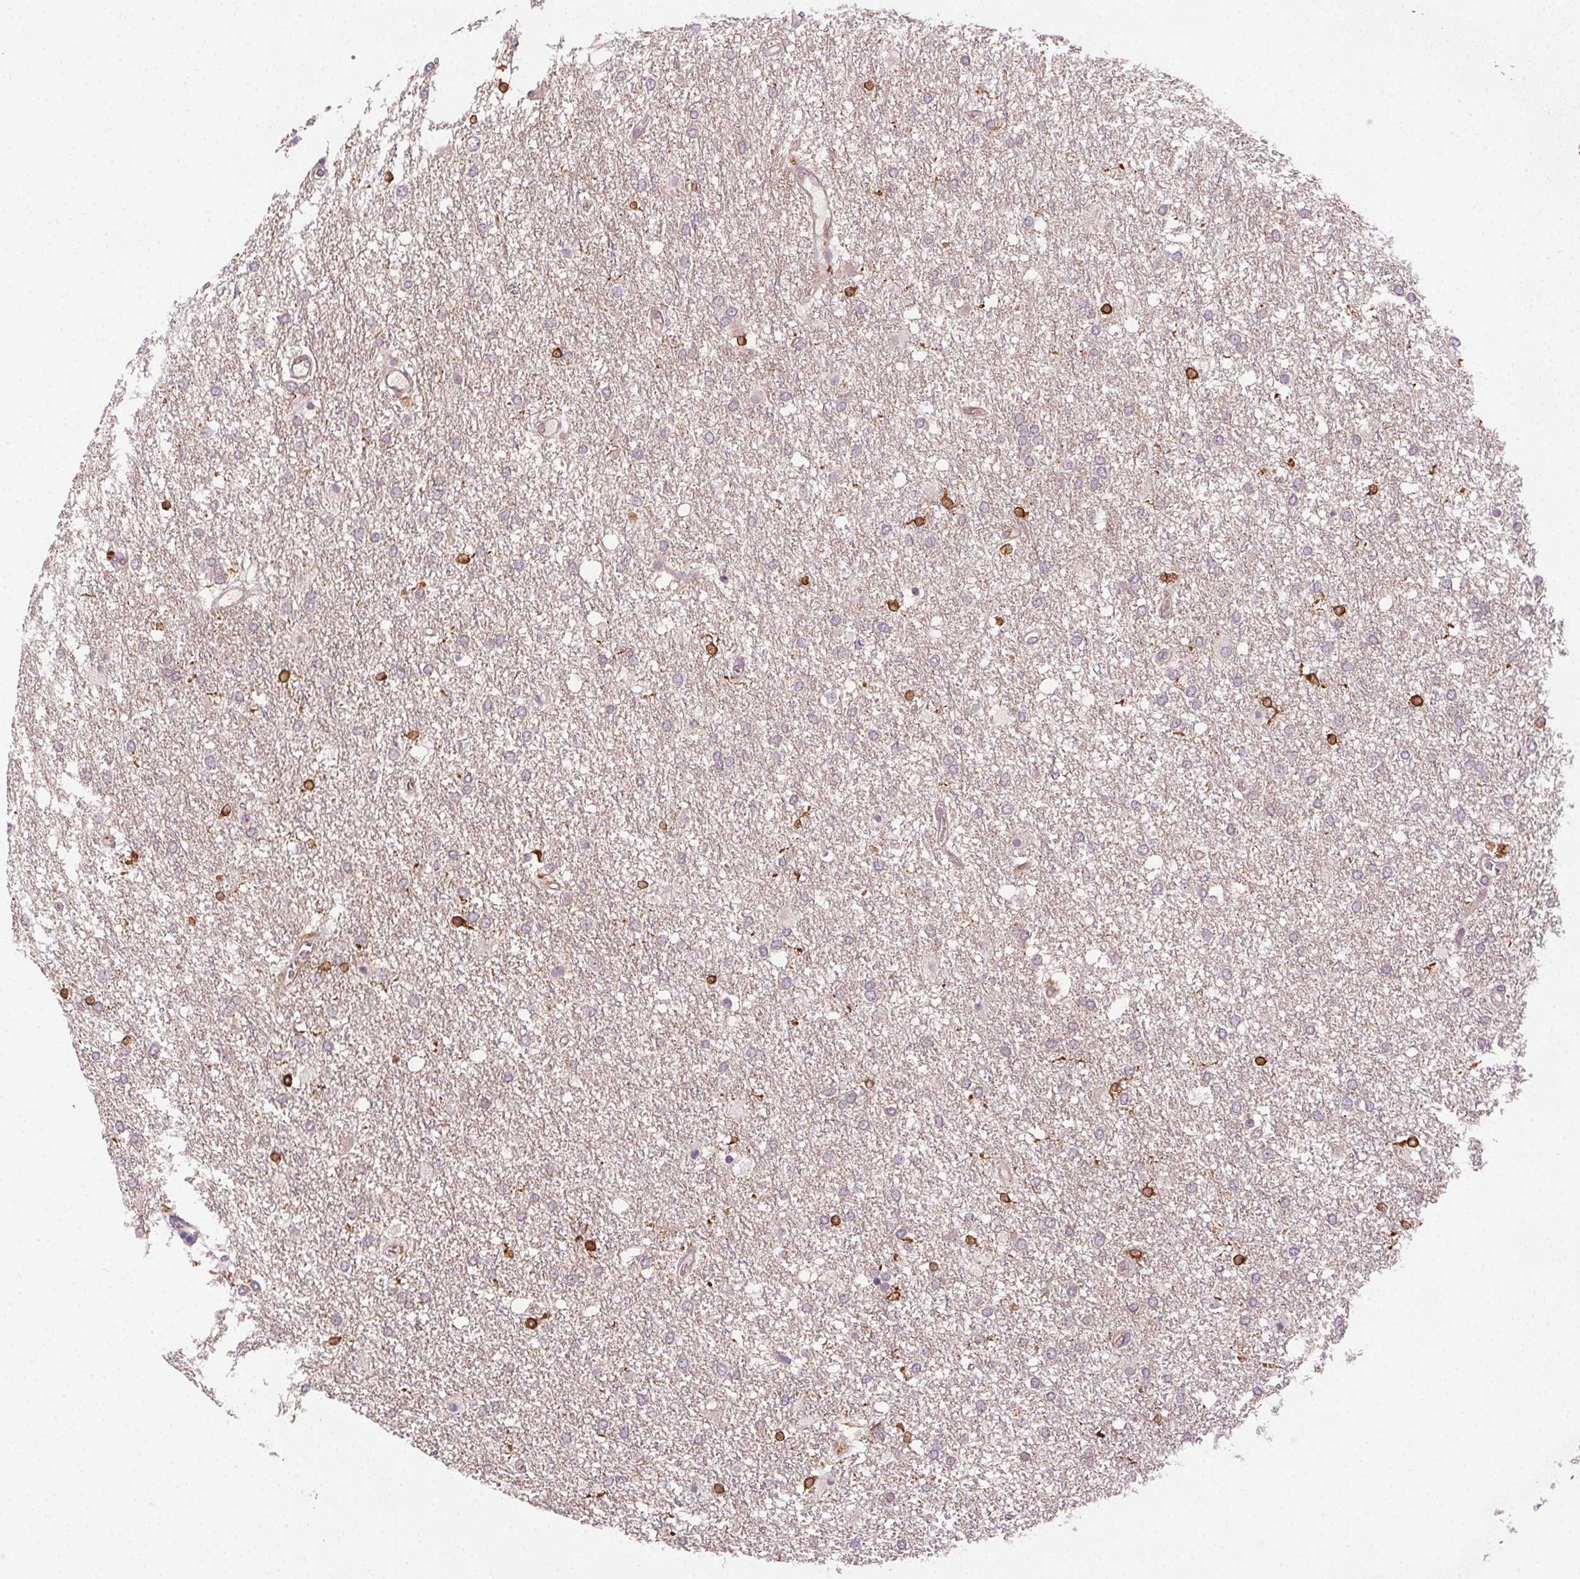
{"staining": {"intensity": "negative", "quantity": "none", "location": "none"}, "tissue": "glioma", "cell_type": "Tumor cells", "image_type": "cancer", "snomed": [{"axis": "morphology", "description": "Glioma, malignant, High grade"}, {"axis": "topography", "description": "Brain"}], "caption": "There is no significant staining in tumor cells of glioma.", "gene": "RNASET2", "patient": {"sex": "female", "age": 61}}